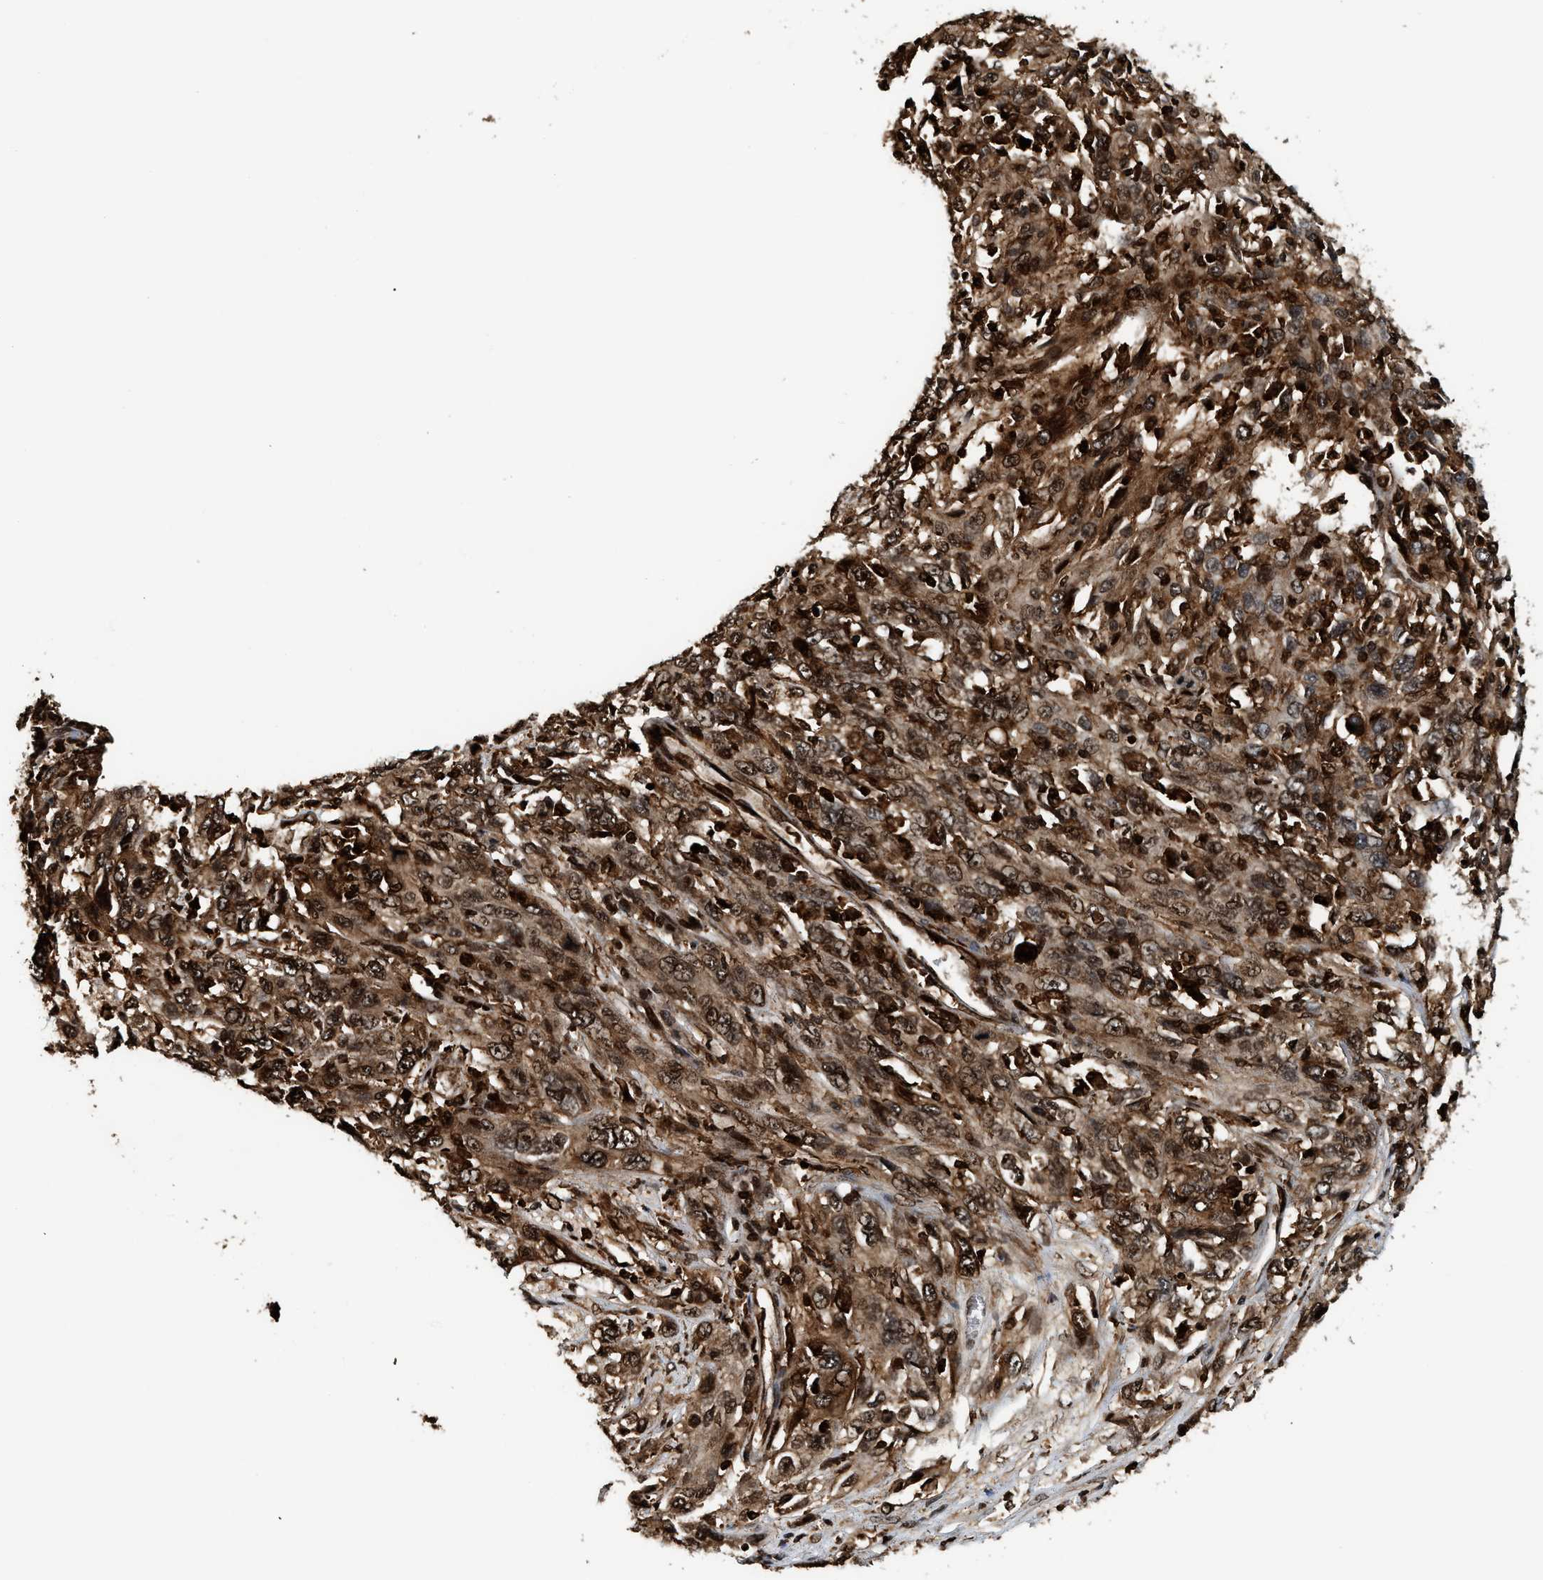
{"staining": {"intensity": "strong", "quantity": ">75%", "location": "cytoplasmic/membranous,nuclear"}, "tissue": "cervical cancer", "cell_type": "Tumor cells", "image_type": "cancer", "snomed": [{"axis": "morphology", "description": "Squamous cell carcinoma, NOS"}, {"axis": "topography", "description": "Cervix"}], "caption": "Cervical cancer stained with a brown dye demonstrates strong cytoplasmic/membranous and nuclear positive positivity in about >75% of tumor cells.", "gene": "MDM2", "patient": {"sex": "female", "age": 46}}